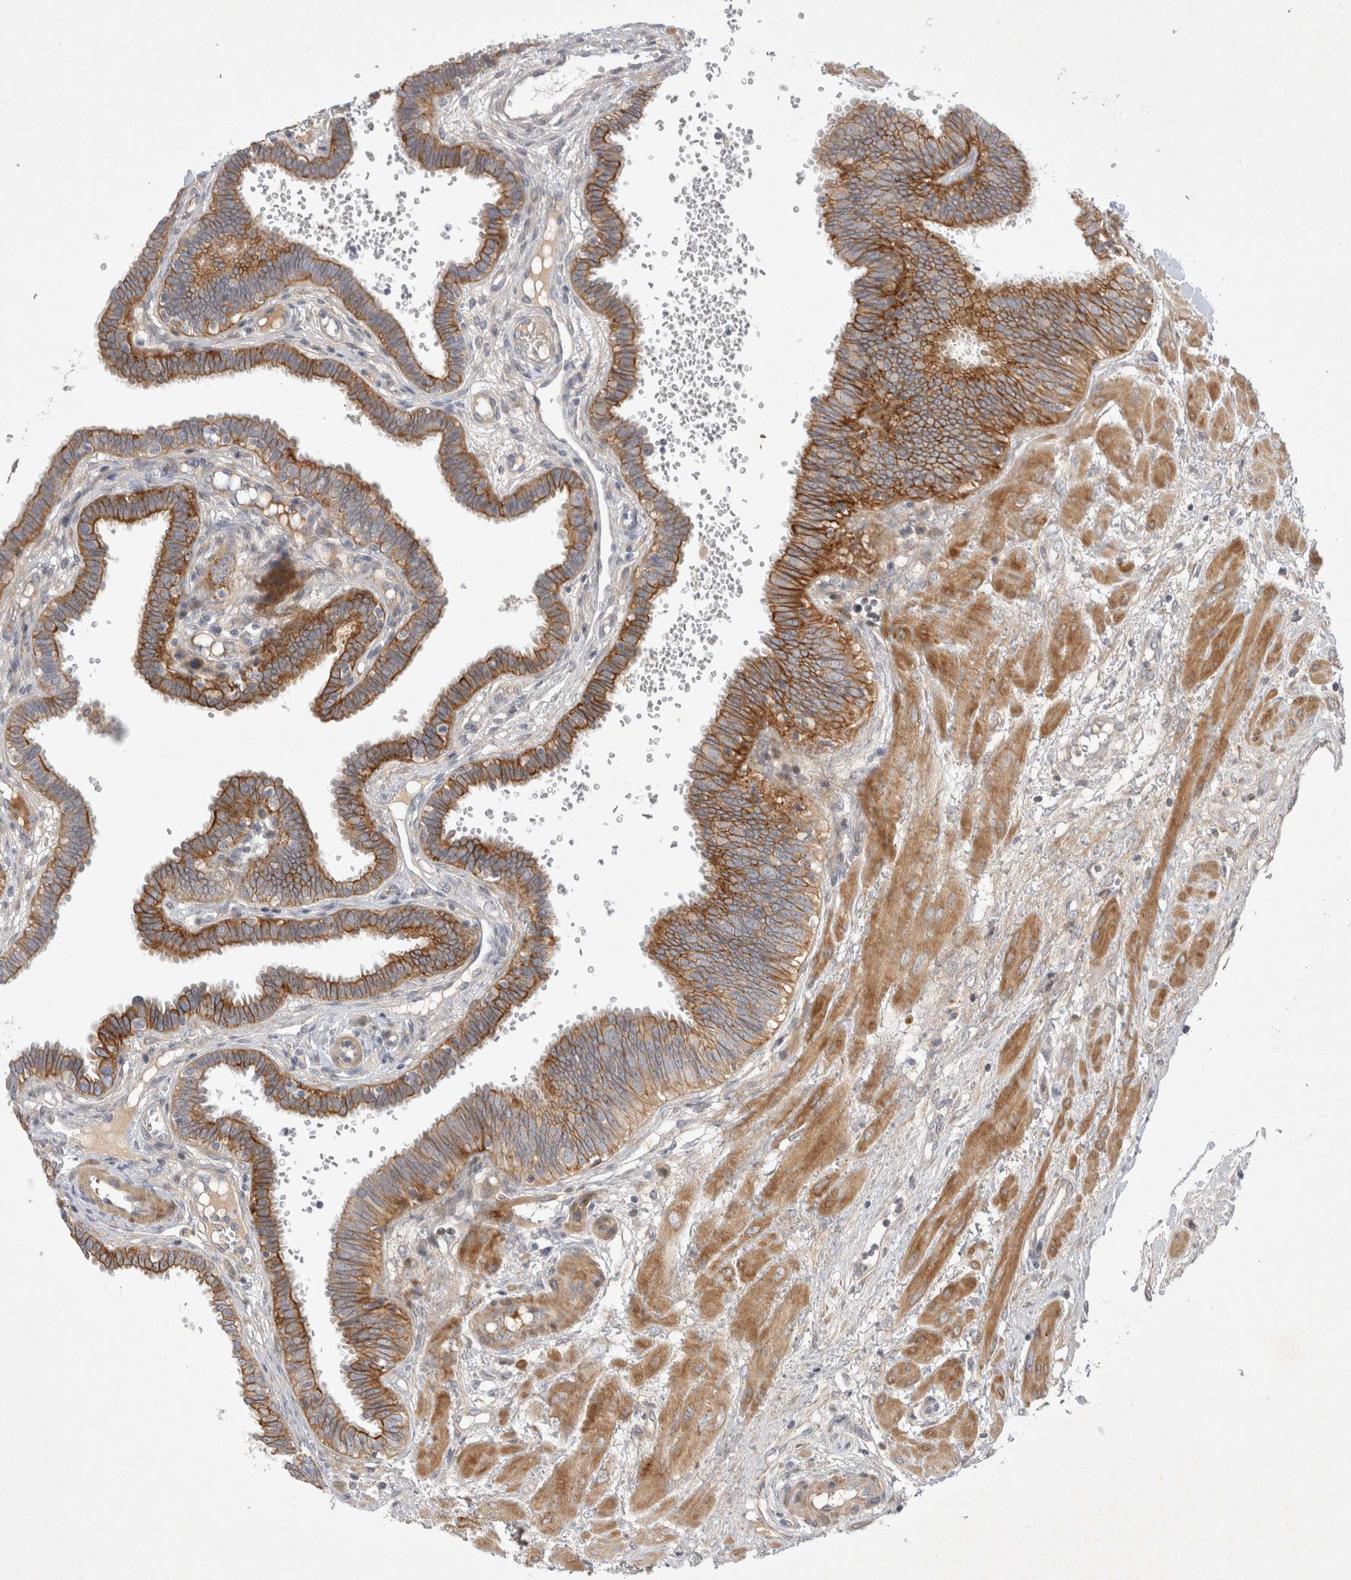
{"staining": {"intensity": "moderate", "quantity": ">75%", "location": "cytoplasmic/membranous"}, "tissue": "fallopian tube", "cell_type": "Glandular cells", "image_type": "normal", "snomed": [{"axis": "morphology", "description": "Normal tissue, NOS"}, {"axis": "topography", "description": "Fallopian tube"}], "caption": "Fallopian tube stained for a protein demonstrates moderate cytoplasmic/membranous positivity in glandular cells. Ihc stains the protein of interest in brown and the nuclei are stained blue.", "gene": "BZW2", "patient": {"sex": "female", "age": 32}}